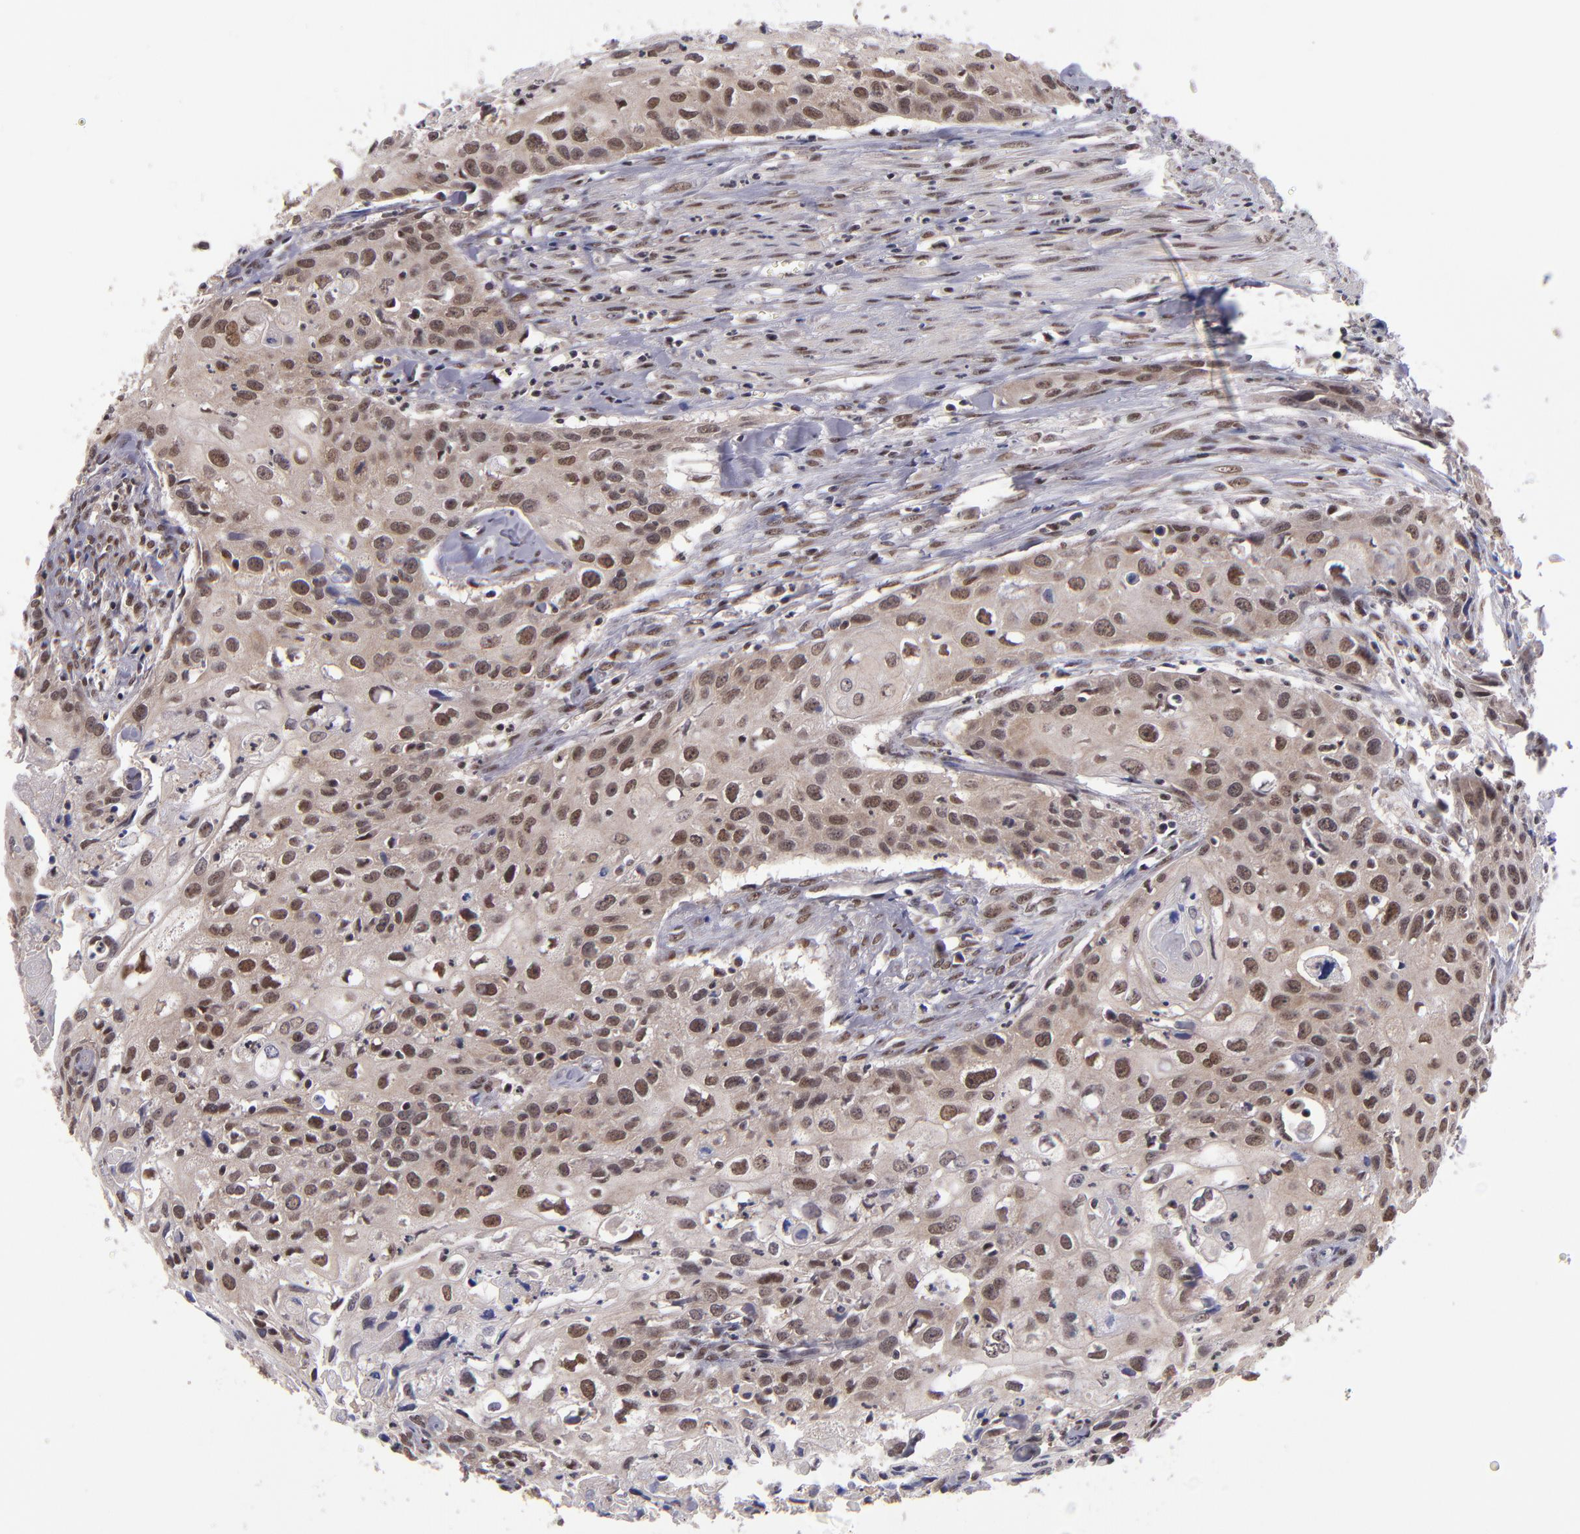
{"staining": {"intensity": "moderate", "quantity": ">75%", "location": "cytoplasmic/membranous,nuclear"}, "tissue": "urothelial cancer", "cell_type": "Tumor cells", "image_type": "cancer", "snomed": [{"axis": "morphology", "description": "Urothelial carcinoma, High grade"}, {"axis": "topography", "description": "Urinary bladder"}], "caption": "The immunohistochemical stain highlights moderate cytoplasmic/membranous and nuclear staining in tumor cells of urothelial cancer tissue.", "gene": "EP300", "patient": {"sex": "male", "age": 54}}